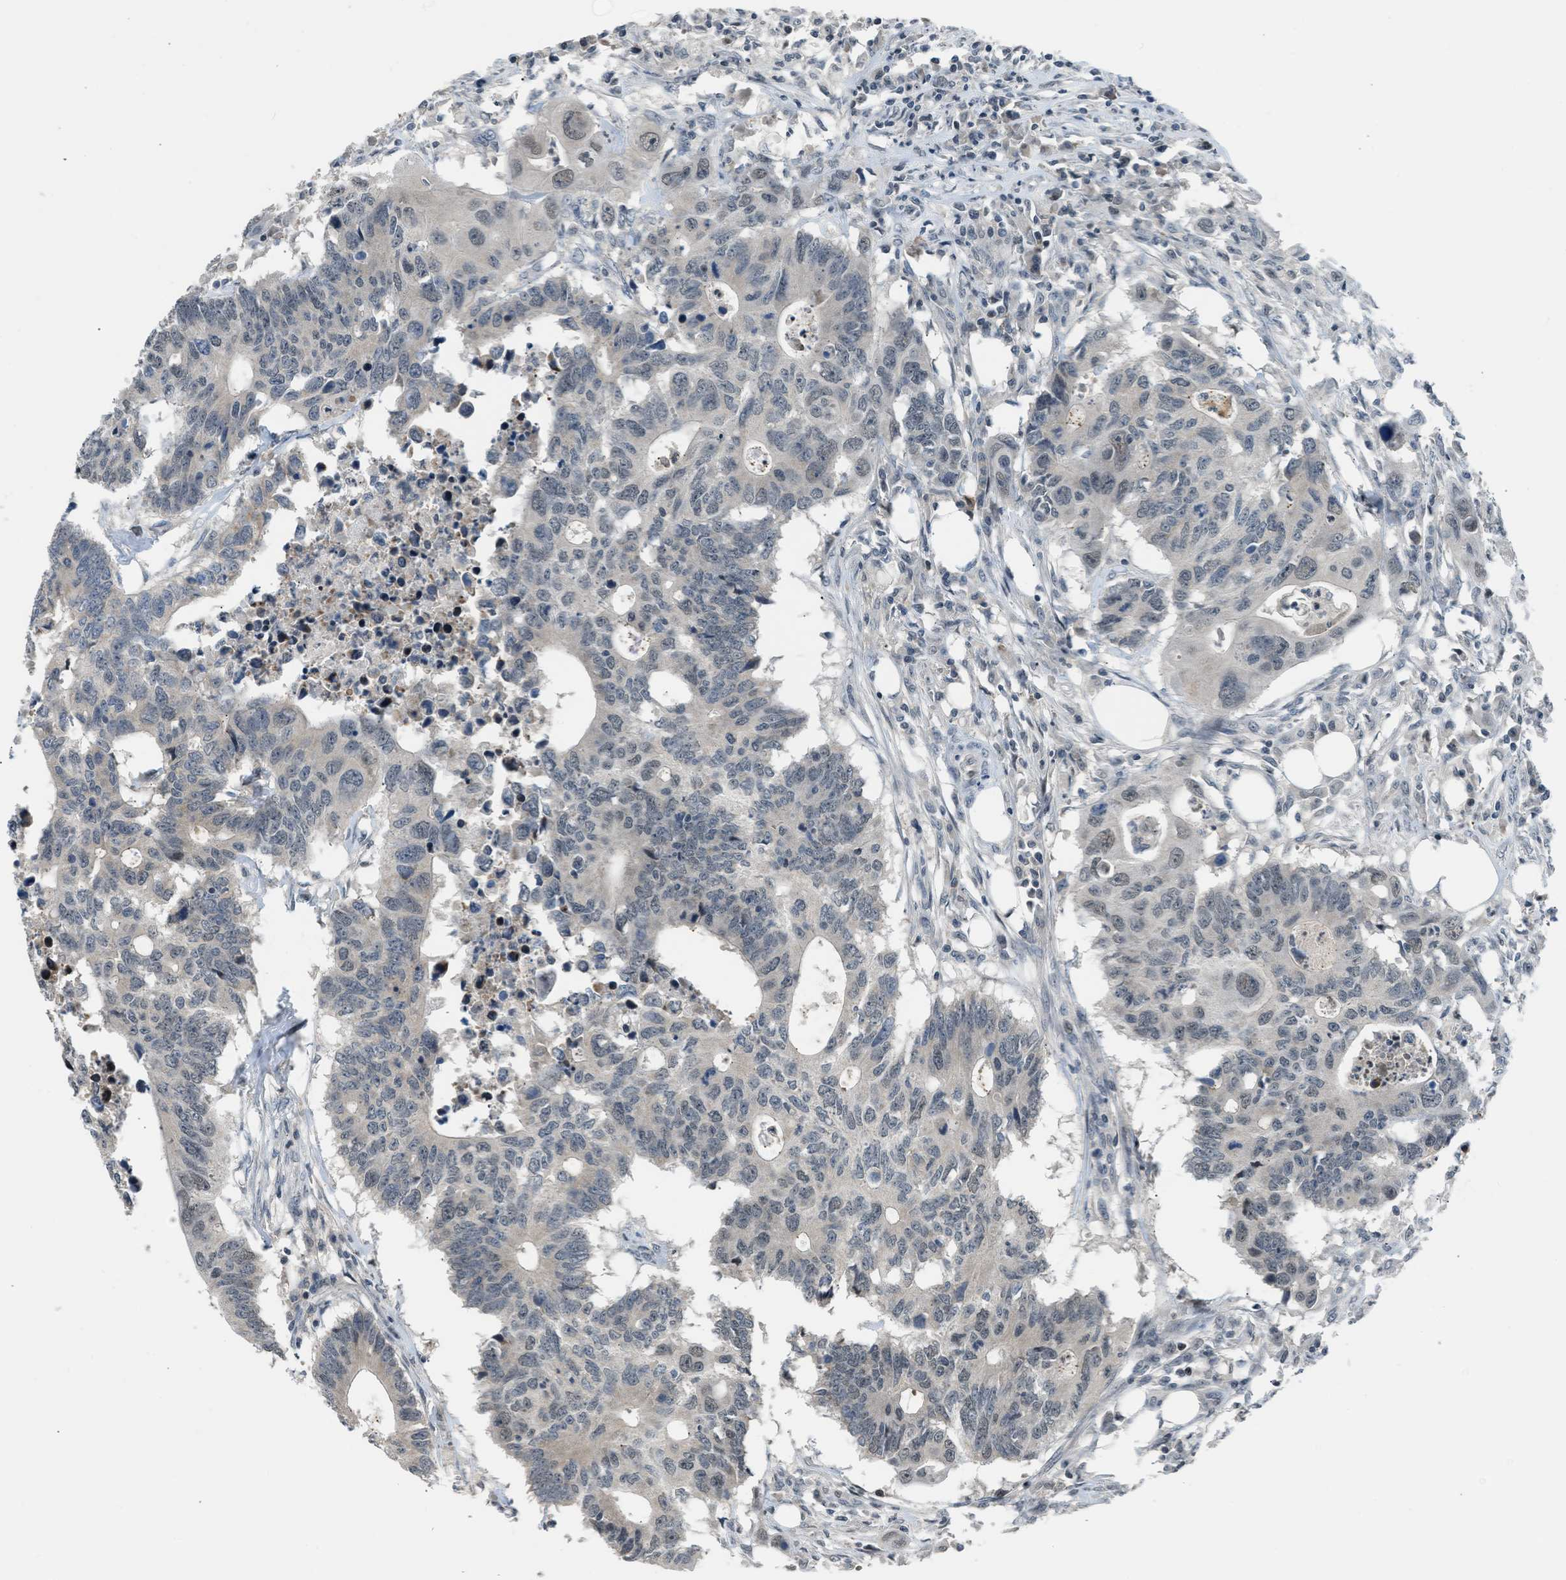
{"staining": {"intensity": "weak", "quantity": "<25%", "location": "nuclear"}, "tissue": "colorectal cancer", "cell_type": "Tumor cells", "image_type": "cancer", "snomed": [{"axis": "morphology", "description": "Adenocarcinoma, NOS"}, {"axis": "topography", "description": "Colon"}], "caption": "Immunohistochemical staining of human colorectal cancer (adenocarcinoma) displays no significant staining in tumor cells.", "gene": "TTBK2", "patient": {"sex": "male", "age": 71}}